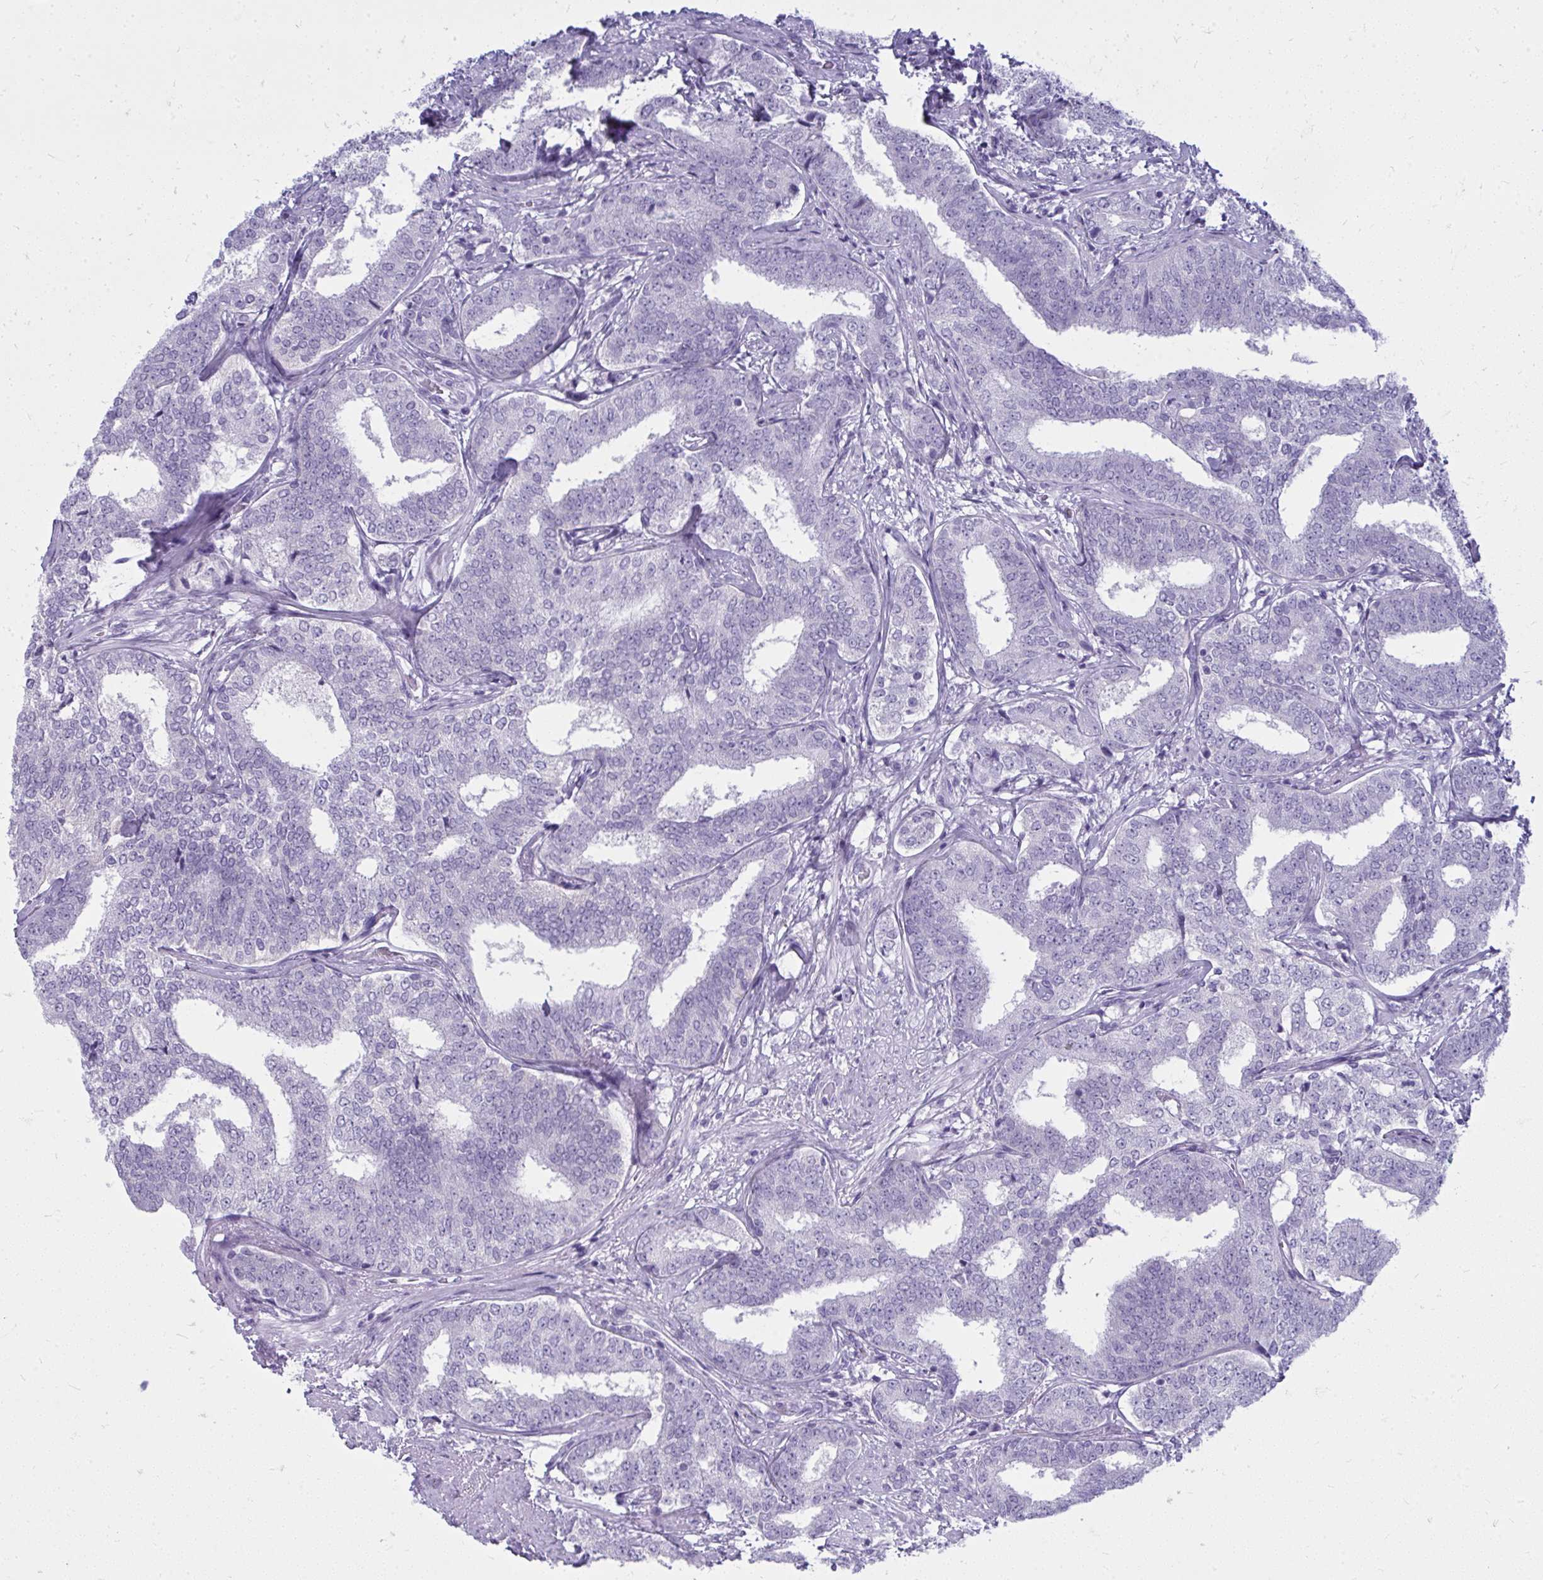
{"staining": {"intensity": "negative", "quantity": "none", "location": "none"}, "tissue": "prostate cancer", "cell_type": "Tumor cells", "image_type": "cancer", "snomed": [{"axis": "morphology", "description": "Adenocarcinoma, High grade"}, {"axis": "topography", "description": "Prostate"}], "caption": "Tumor cells are negative for brown protein staining in prostate high-grade adenocarcinoma. (Brightfield microscopy of DAB (3,3'-diaminobenzidine) immunohistochemistry (IHC) at high magnification).", "gene": "QDPR", "patient": {"sex": "male", "age": 72}}